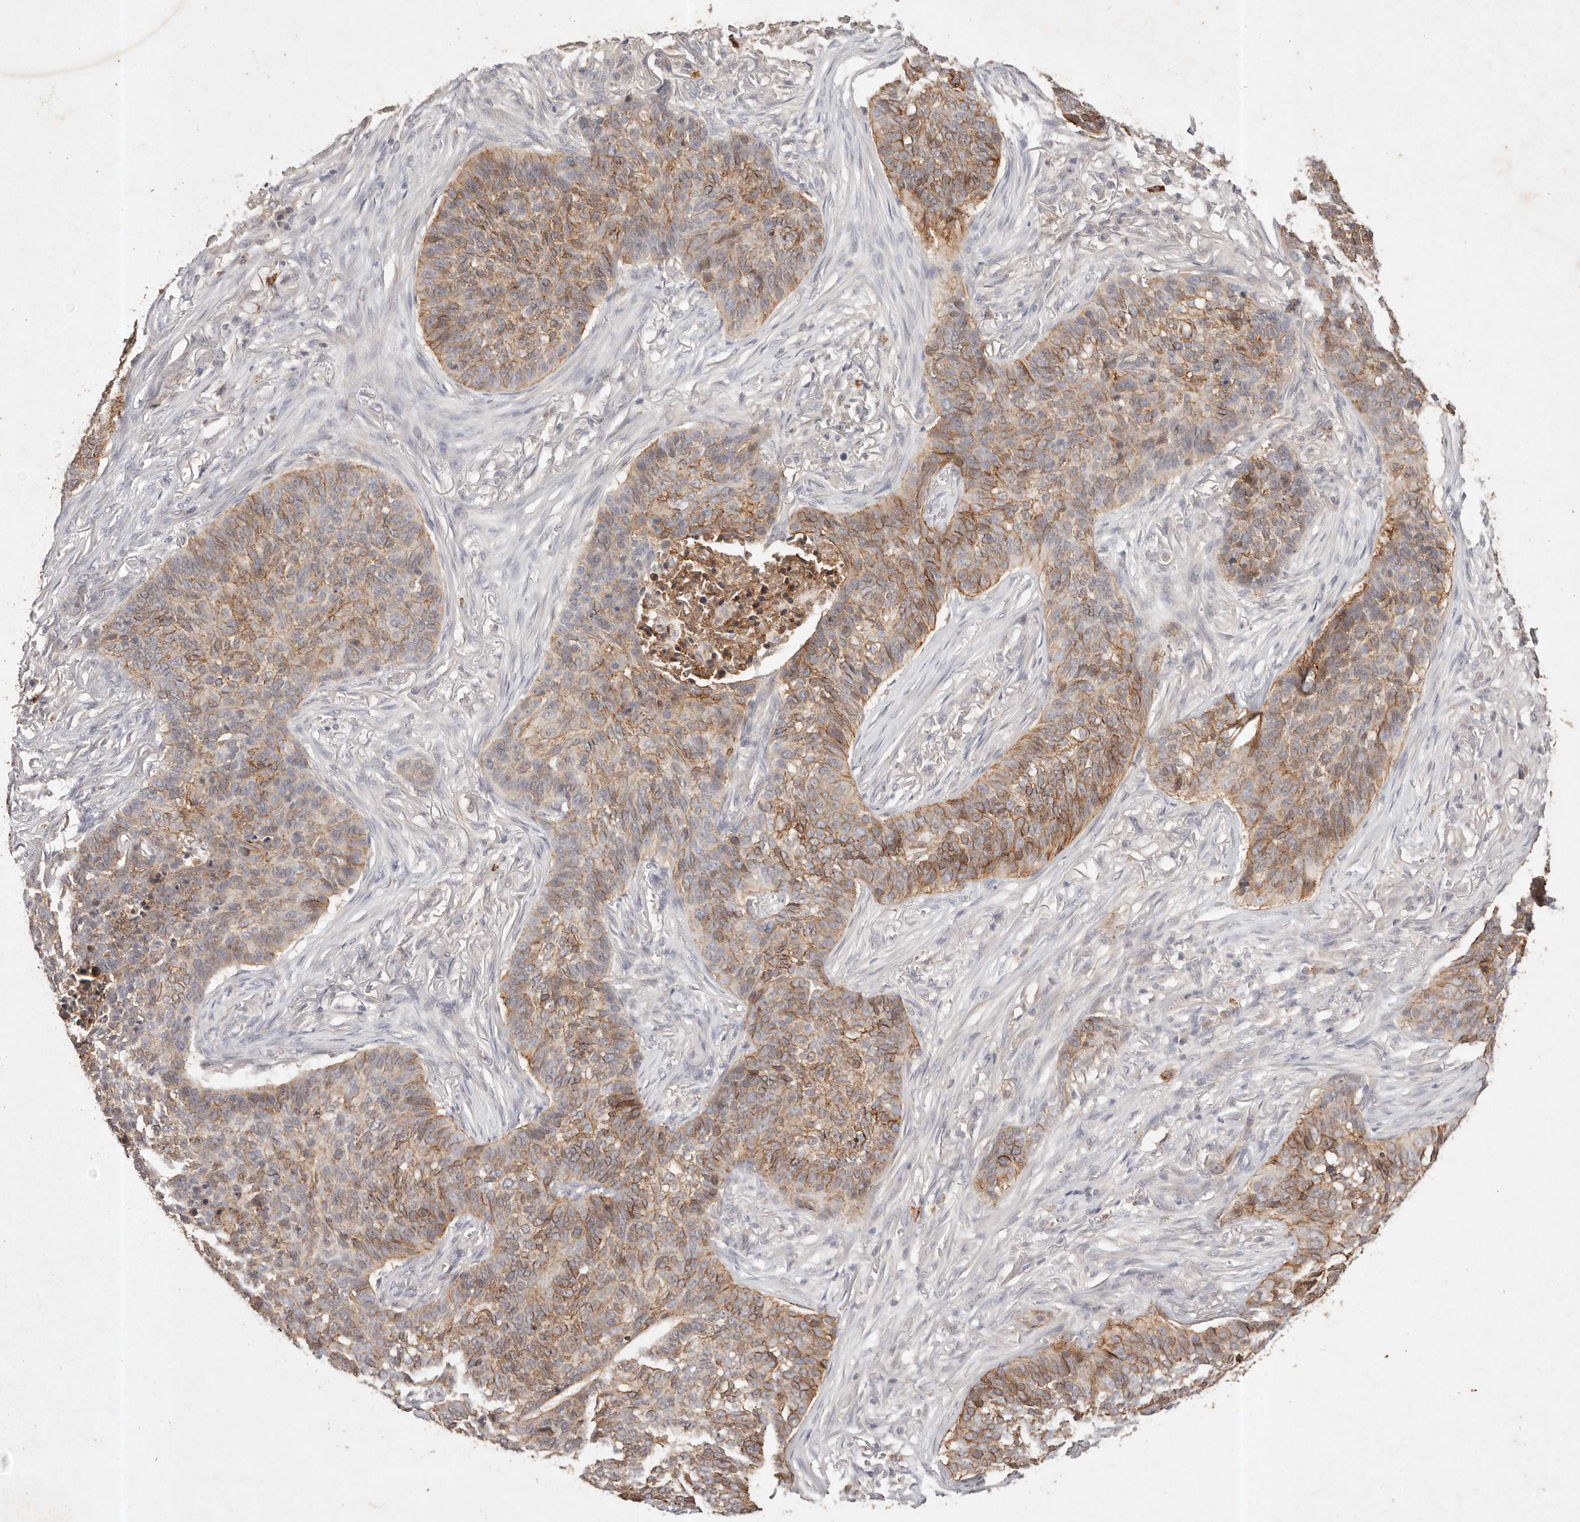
{"staining": {"intensity": "moderate", "quantity": "25%-75%", "location": "cytoplasmic/membranous"}, "tissue": "skin cancer", "cell_type": "Tumor cells", "image_type": "cancer", "snomed": [{"axis": "morphology", "description": "Basal cell carcinoma"}, {"axis": "topography", "description": "Skin"}], "caption": "This is an image of immunohistochemistry staining of skin cancer, which shows moderate positivity in the cytoplasmic/membranous of tumor cells.", "gene": "CXADR", "patient": {"sex": "male", "age": 85}}